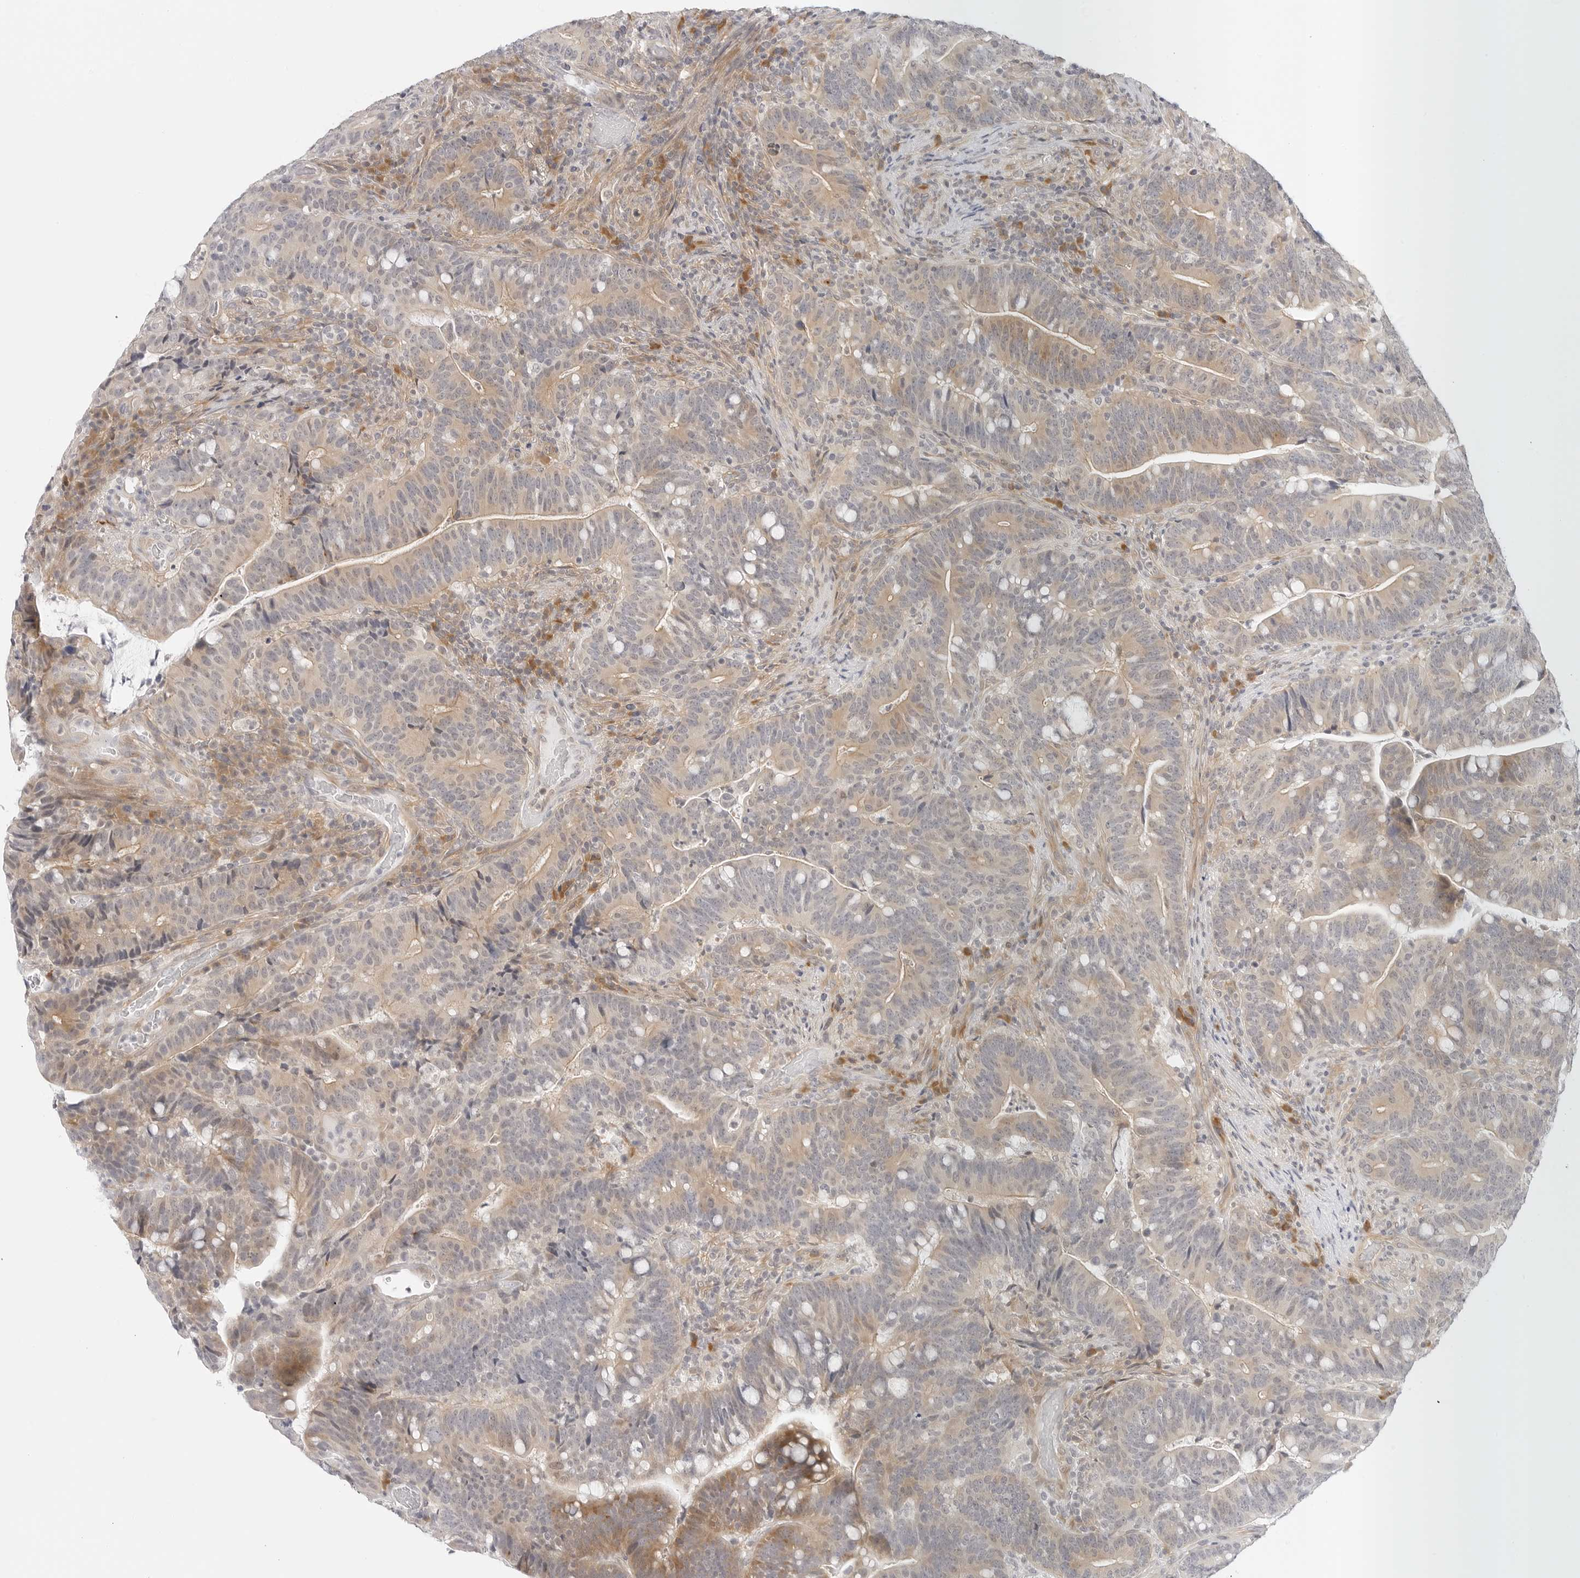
{"staining": {"intensity": "weak", "quantity": "25%-75%", "location": "cytoplasmic/membranous"}, "tissue": "colorectal cancer", "cell_type": "Tumor cells", "image_type": "cancer", "snomed": [{"axis": "morphology", "description": "Adenocarcinoma, NOS"}, {"axis": "topography", "description": "Colon"}], "caption": "A brown stain labels weak cytoplasmic/membranous positivity of a protein in colorectal adenocarcinoma tumor cells.", "gene": "TCP1", "patient": {"sex": "female", "age": 66}}